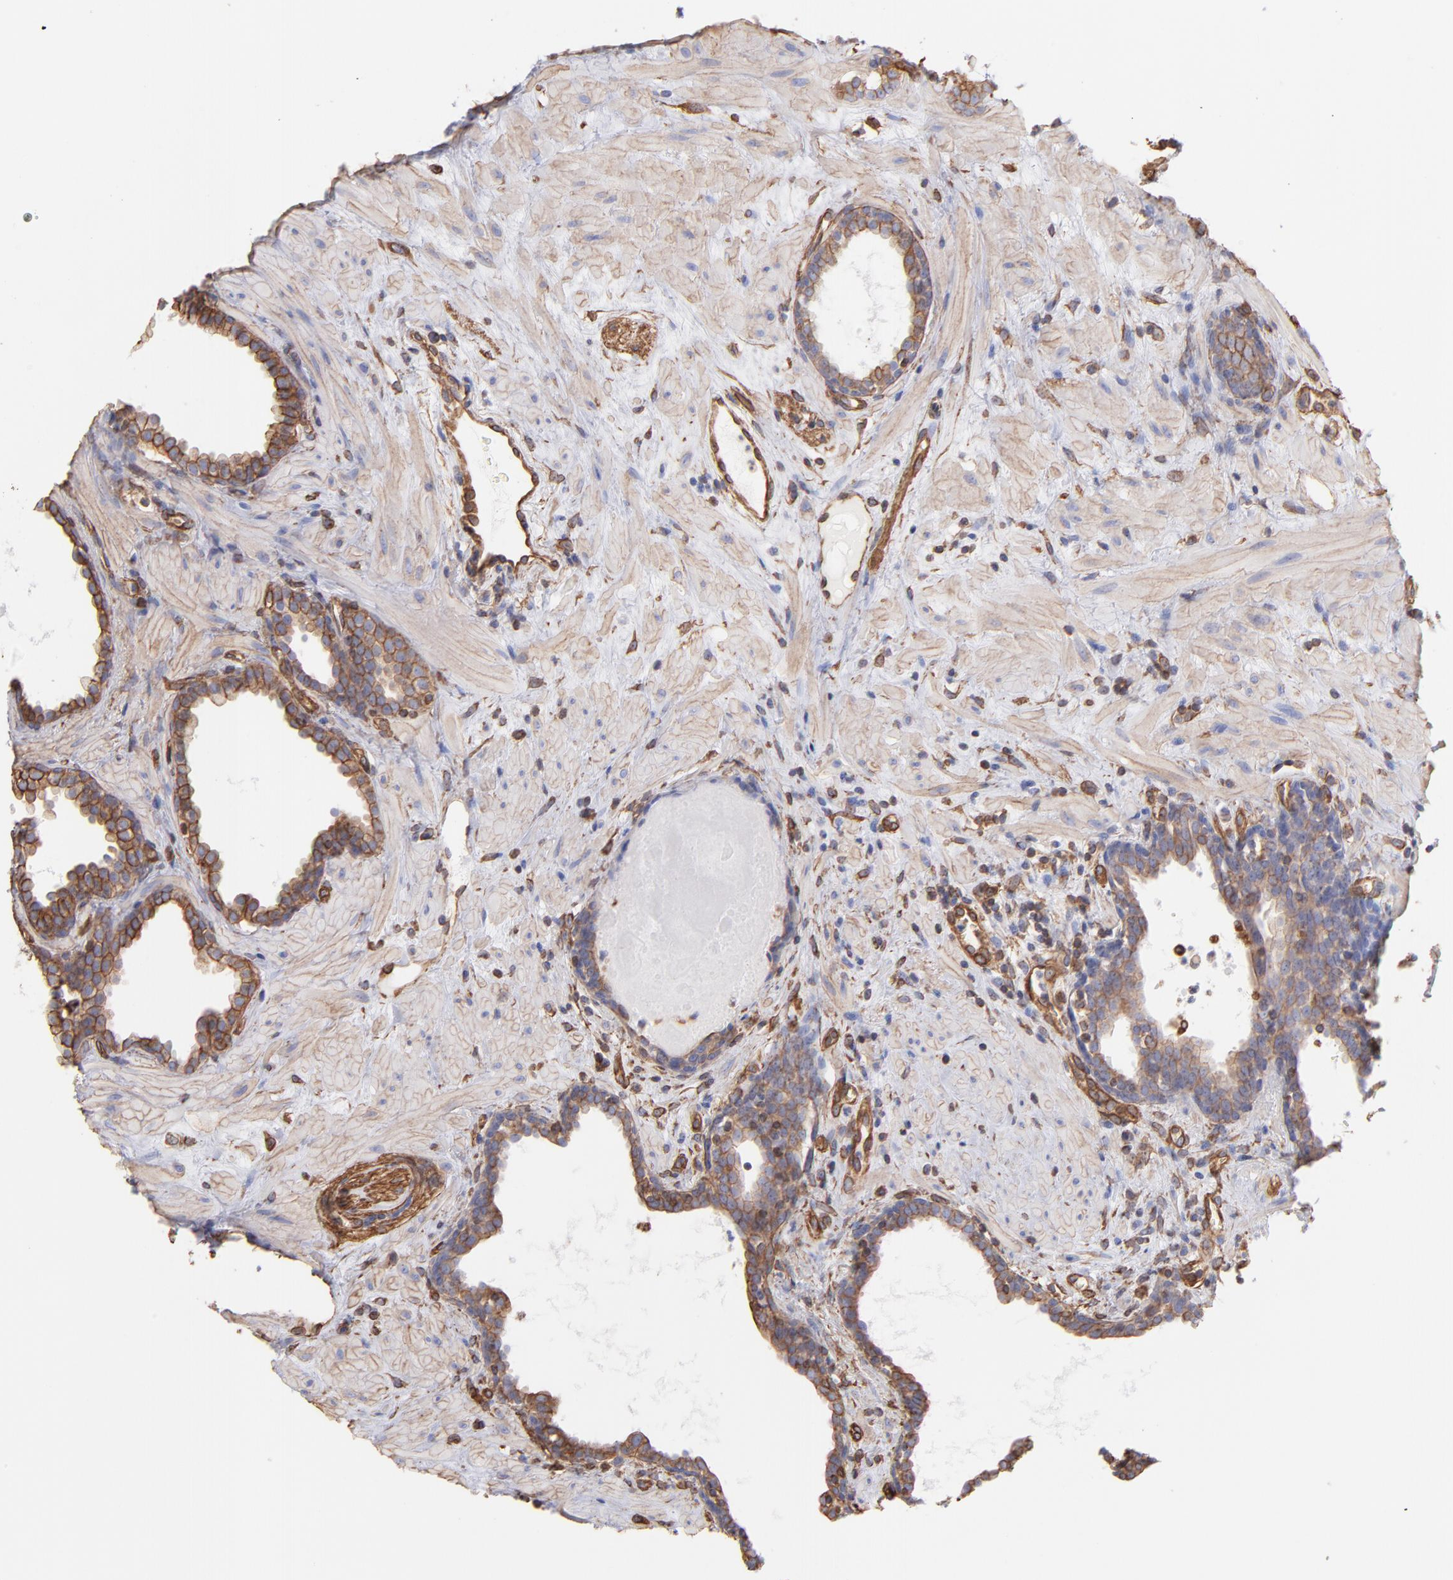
{"staining": {"intensity": "moderate", "quantity": "25%-75%", "location": "cytoplasmic/membranous"}, "tissue": "prostate cancer", "cell_type": "Tumor cells", "image_type": "cancer", "snomed": [{"axis": "morphology", "description": "Adenocarcinoma, Low grade"}, {"axis": "topography", "description": "Prostate"}], "caption": "Immunohistochemical staining of prostate adenocarcinoma (low-grade) shows medium levels of moderate cytoplasmic/membranous protein expression in approximately 25%-75% of tumor cells. (brown staining indicates protein expression, while blue staining denotes nuclei).", "gene": "PLEC", "patient": {"sex": "male", "age": 57}}